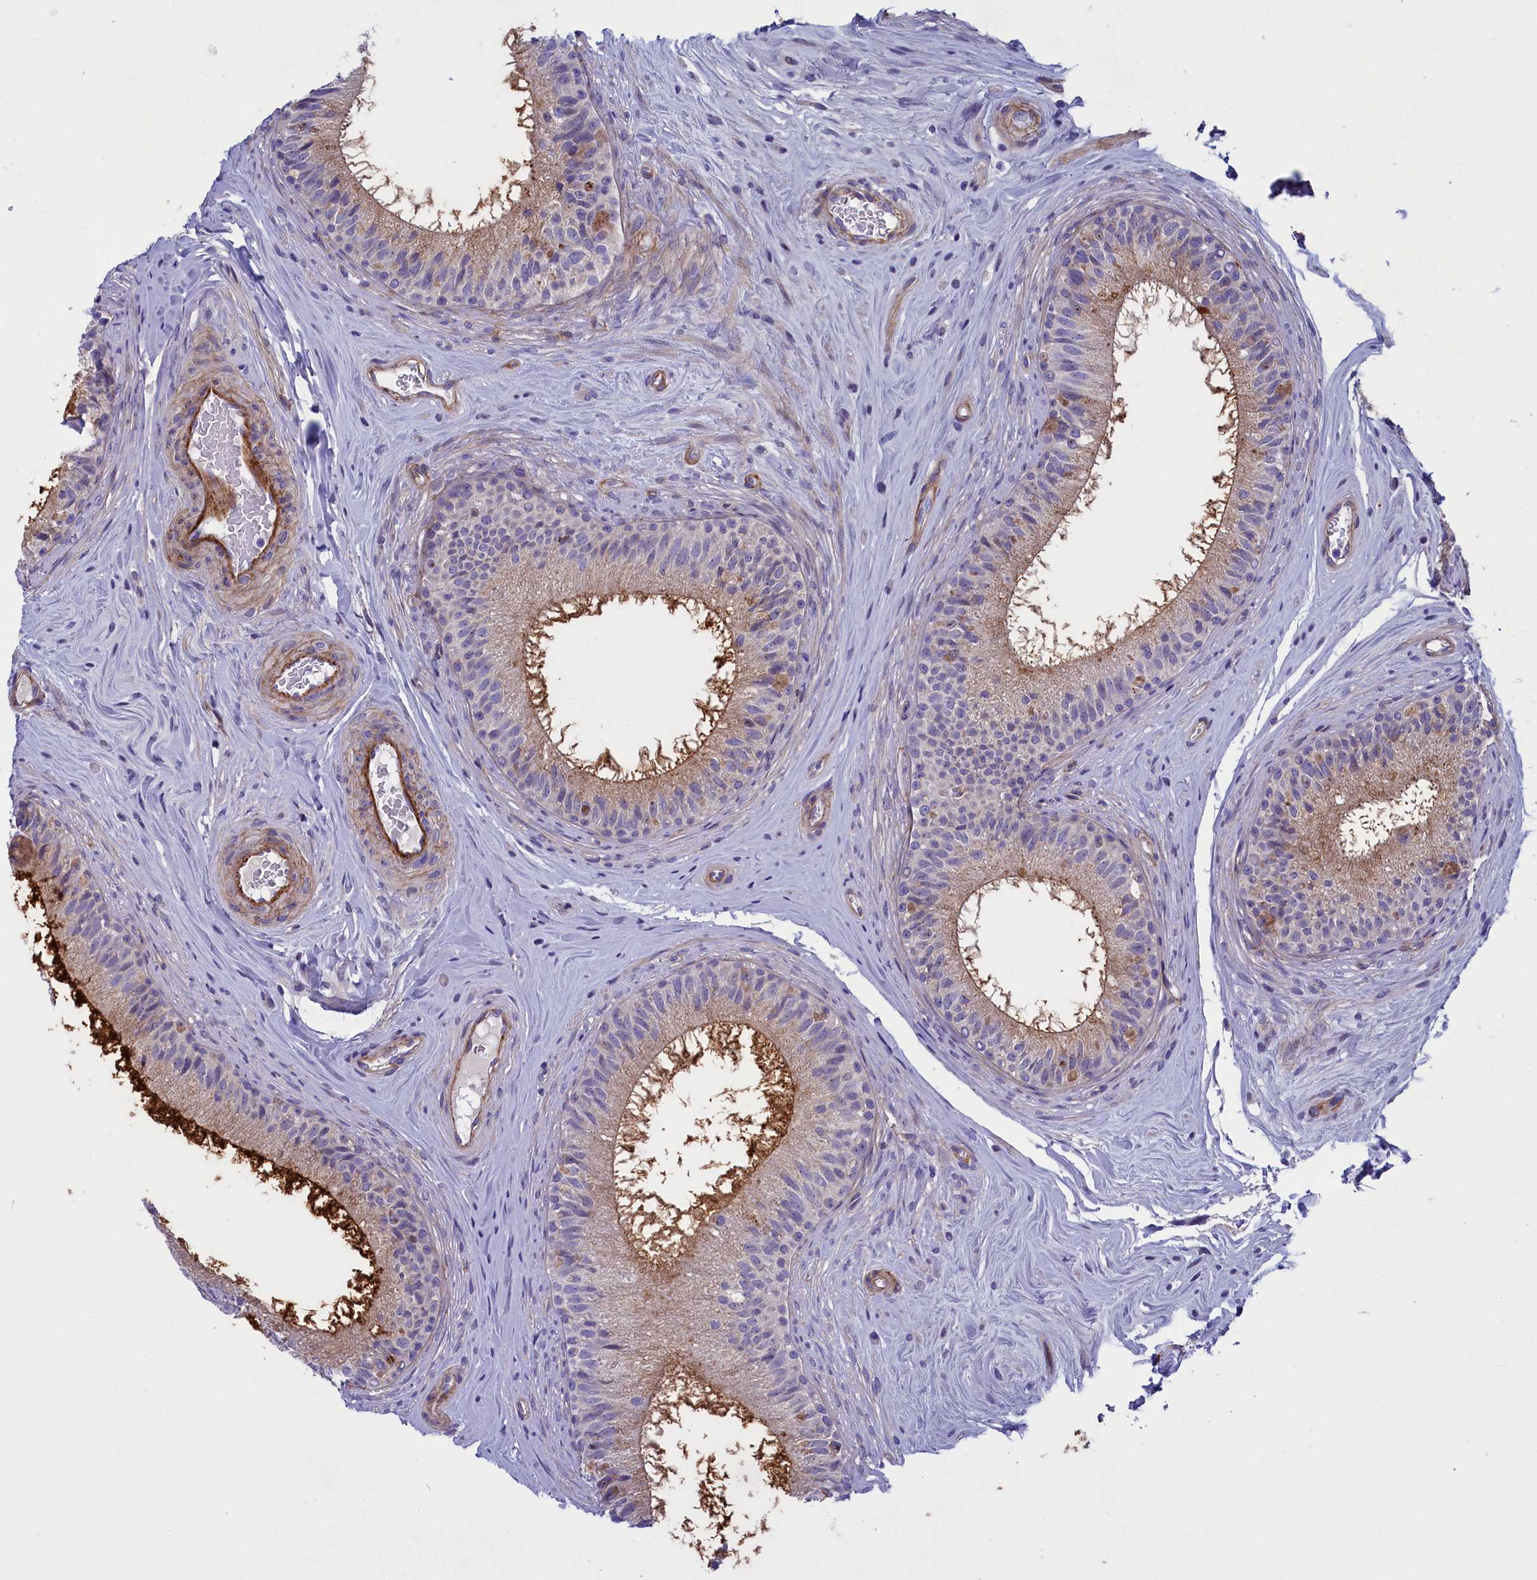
{"staining": {"intensity": "moderate", "quantity": "<25%", "location": "cytoplasmic/membranous"}, "tissue": "epididymis", "cell_type": "Glandular cells", "image_type": "normal", "snomed": [{"axis": "morphology", "description": "Normal tissue, NOS"}, {"axis": "topography", "description": "Epididymis"}], "caption": "This is a histology image of IHC staining of unremarkable epididymis, which shows moderate staining in the cytoplasmic/membranous of glandular cells.", "gene": "LOXL1", "patient": {"sex": "male", "age": 33}}